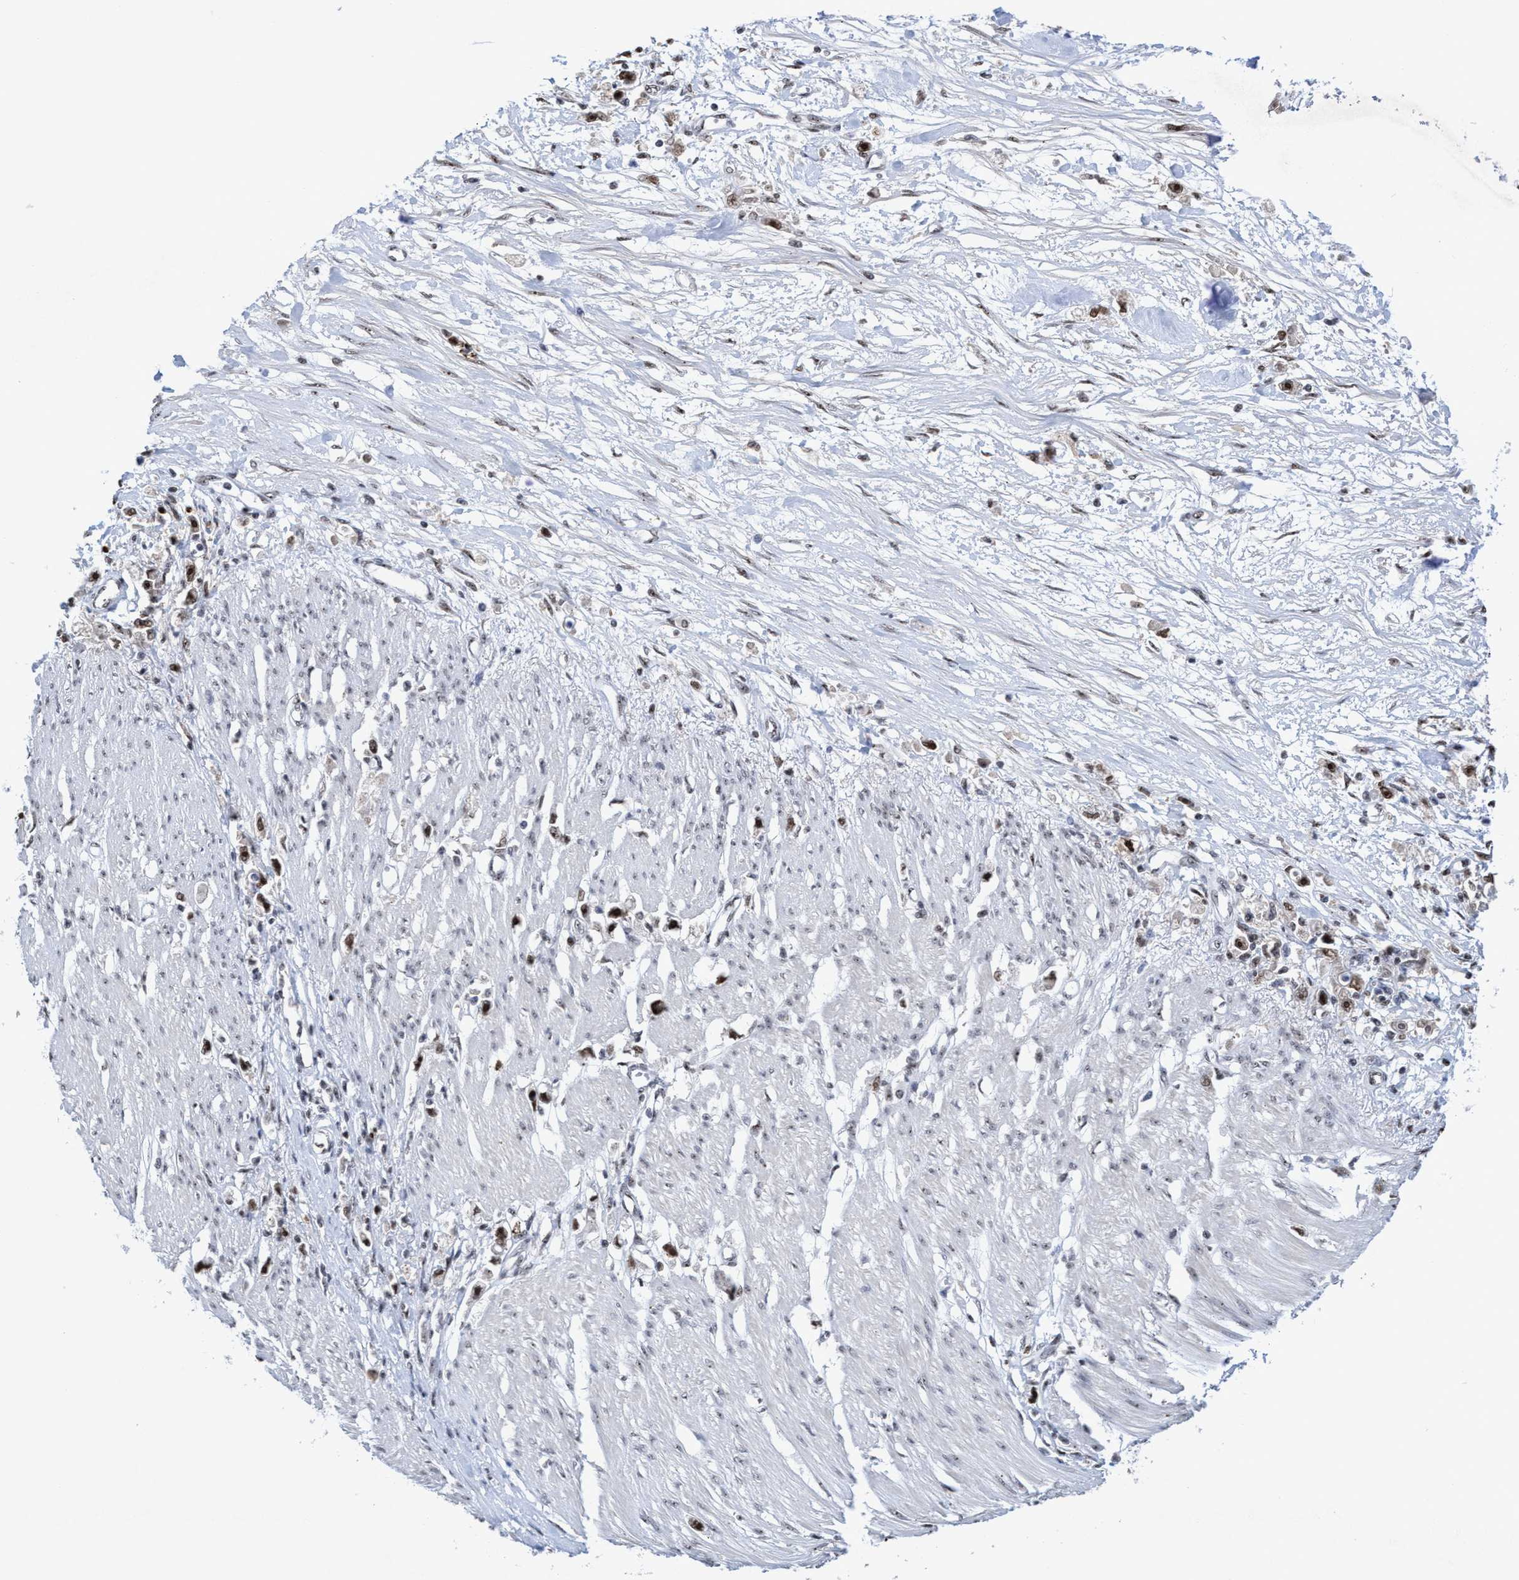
{"staining": {"intensity": "moderate", "quantity": ">75%", "location": "nuclear"}, "tissue": "stomach cancer", "cell_type": "Tumor cells", "image_type": "cancer", "snomed": [{"axis": "morphology", "description": "Adenocarcinoma, NOS"}, {"axis": "topography", "description": "Stomach"}], "caption": "Brown immunohistochemical staining in stomach cancer shows moderate nuclear expression in approximately >75% of tumor cells. The protein is stained brown, and the nuclei are stained in blue (DAB (3,3'-diaminobenzidine) IHC with brightfield microscopy, high magnification).", "gene": "EFCAB10", "patient": {"sex": "female", "age": 59}}